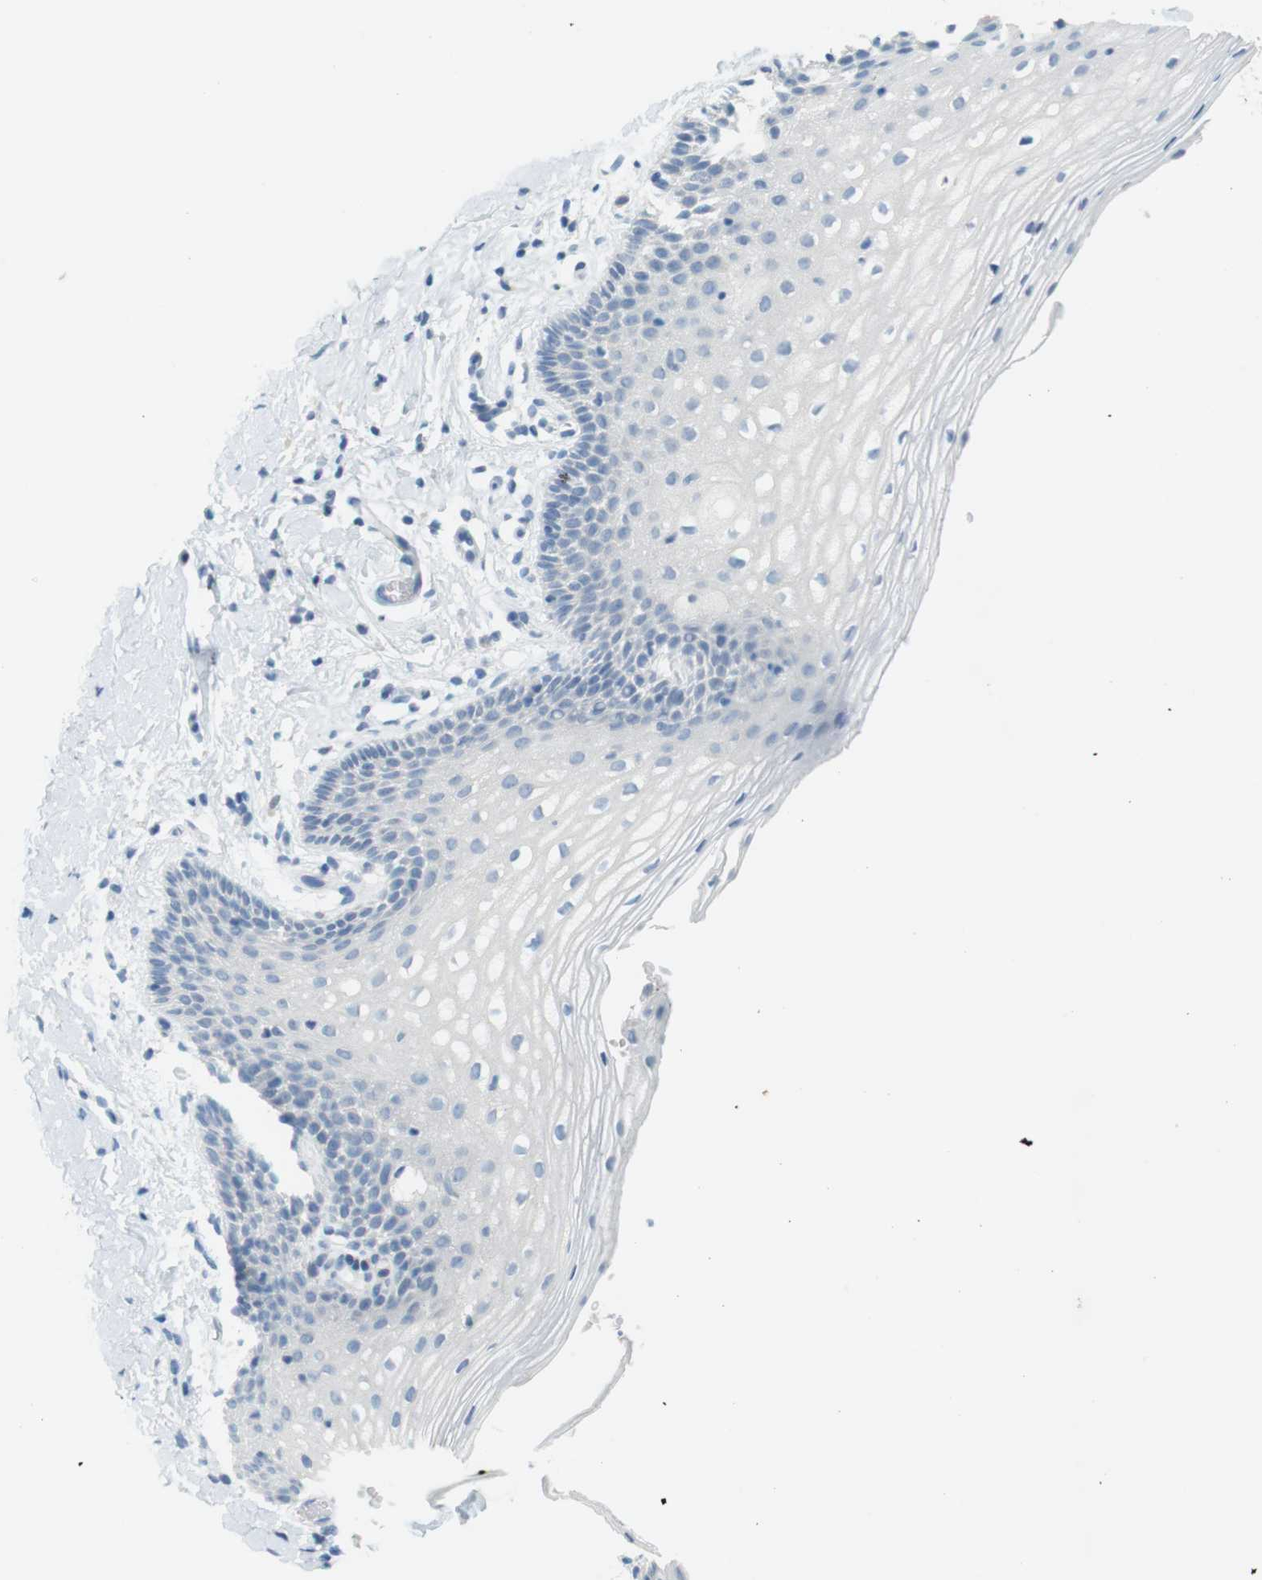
{"staining": {"intensity": "negative", "quantity": "none", "location": "none"}, "tissue": "vagina", "cell_type": "Squamous epithelial cells", "image_type": "normal", "snomed": [{"axis": "morphology", "description": "Normal tissue, NOS"}, {"axis": "topography", "description": "Vagina"}], "caption": "IHC image of normal vagina: vagina stained with DAB exhibits no significant protein positivity in squamous epithelial cells.", "gene": "MUC5B", "patient": {"sex": "female", "age": 55}}